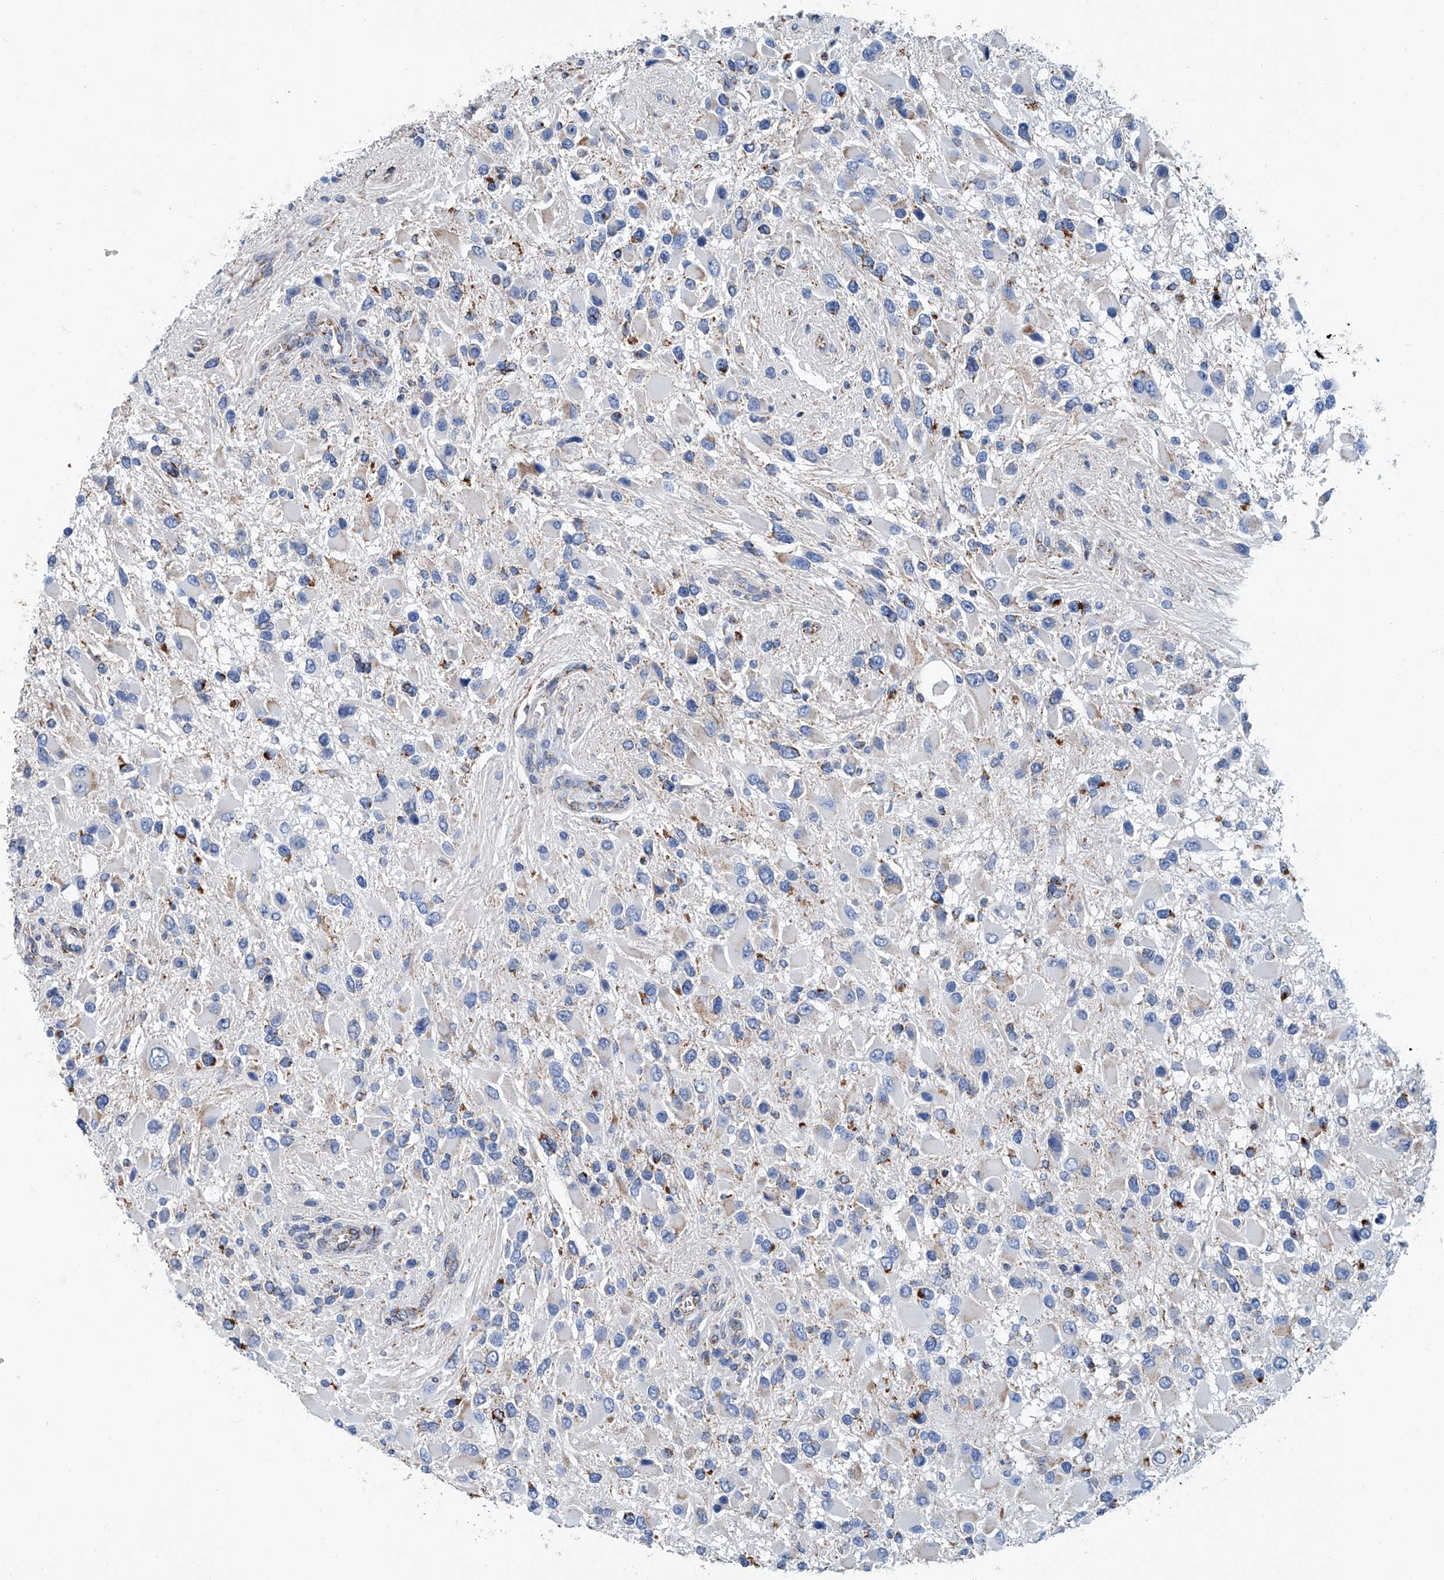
{"staining": {"intensity": "moderate", "quantity": "<25%", "location": "cytoplasmic/membranous"}, "tissue": "glioma", "cell_type": "Tumor cells", "image_type": "cancer", "snomed": [{"axis": "morphology", "description": "Glioma, malignant, High grade"}, {"axis": "topography", "description": "Brain"}], "caption": "Brown immunohistochemical staining in human malignant high-grade glioma demonstrates moderate cytoplasmic/membranous staining in about <25% of tumor cells. (DAB (3,3'-diaminobenzidine) IHC with brightfield microscopy, high magnification).", "gene": "MT-ND1", "patient": {"sex": "male", "age": 53}}